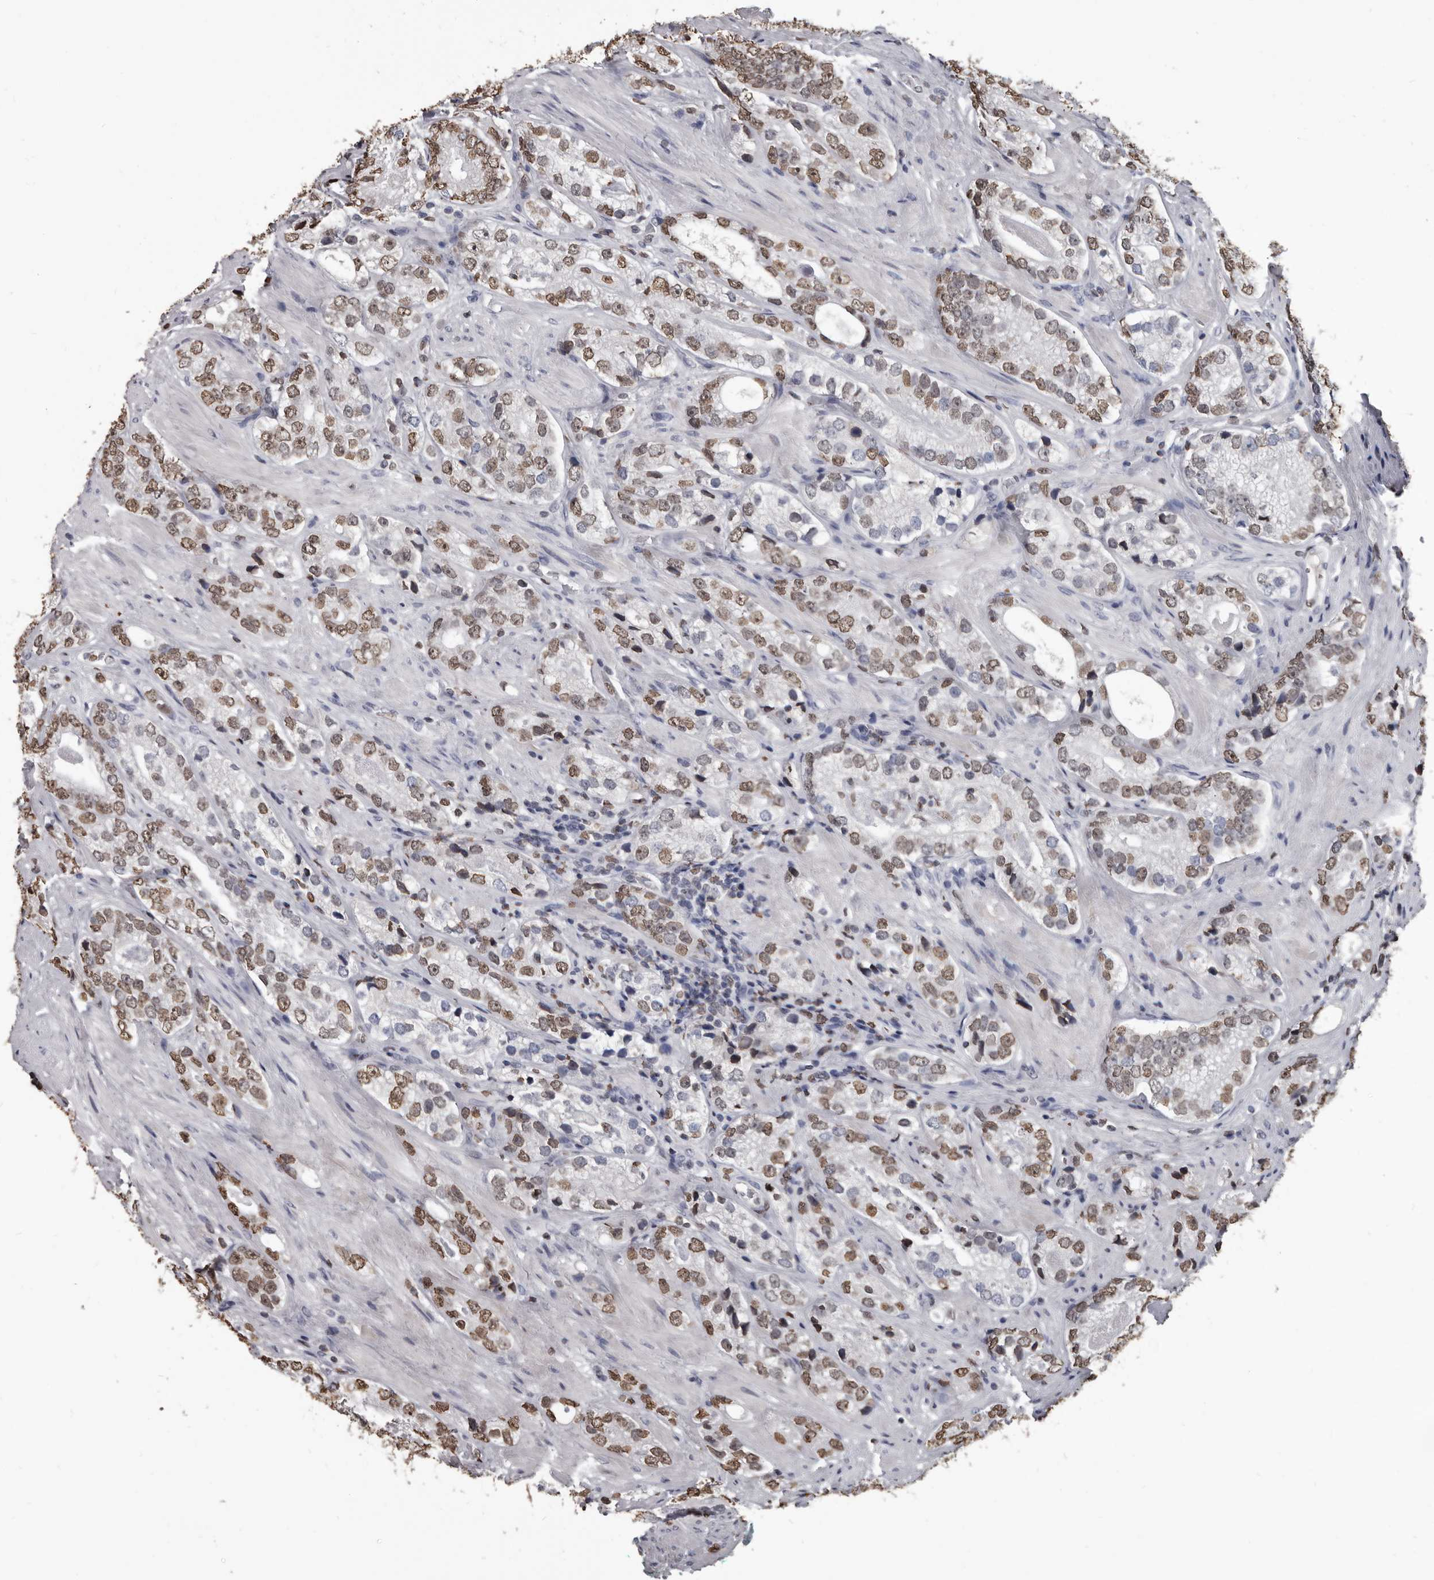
{"staining": {"intensity": "moderate", "quantity": ">75%", "location": "nuclear"}, "tissue": "prostate cancer", "cell_type": "Tumor cells", "image_type": "cancer", "snomed": [{"axis": "morphology", "description": "Adenocarcinoma, High grade"}, {"axis": "topography", "description": "Prostate"}], "caption": "Tumor cells reveal medium levels of moderate nuclear expression in approximately >75% of cells in human prostate high-grade adenocarcinoma. (Stains: DAB in brown, nuclei in blue, Microscopy: brightfield microscopy at high magnification).", "gene": "AHR", "patient": {"sex": "male", "age": 56}}